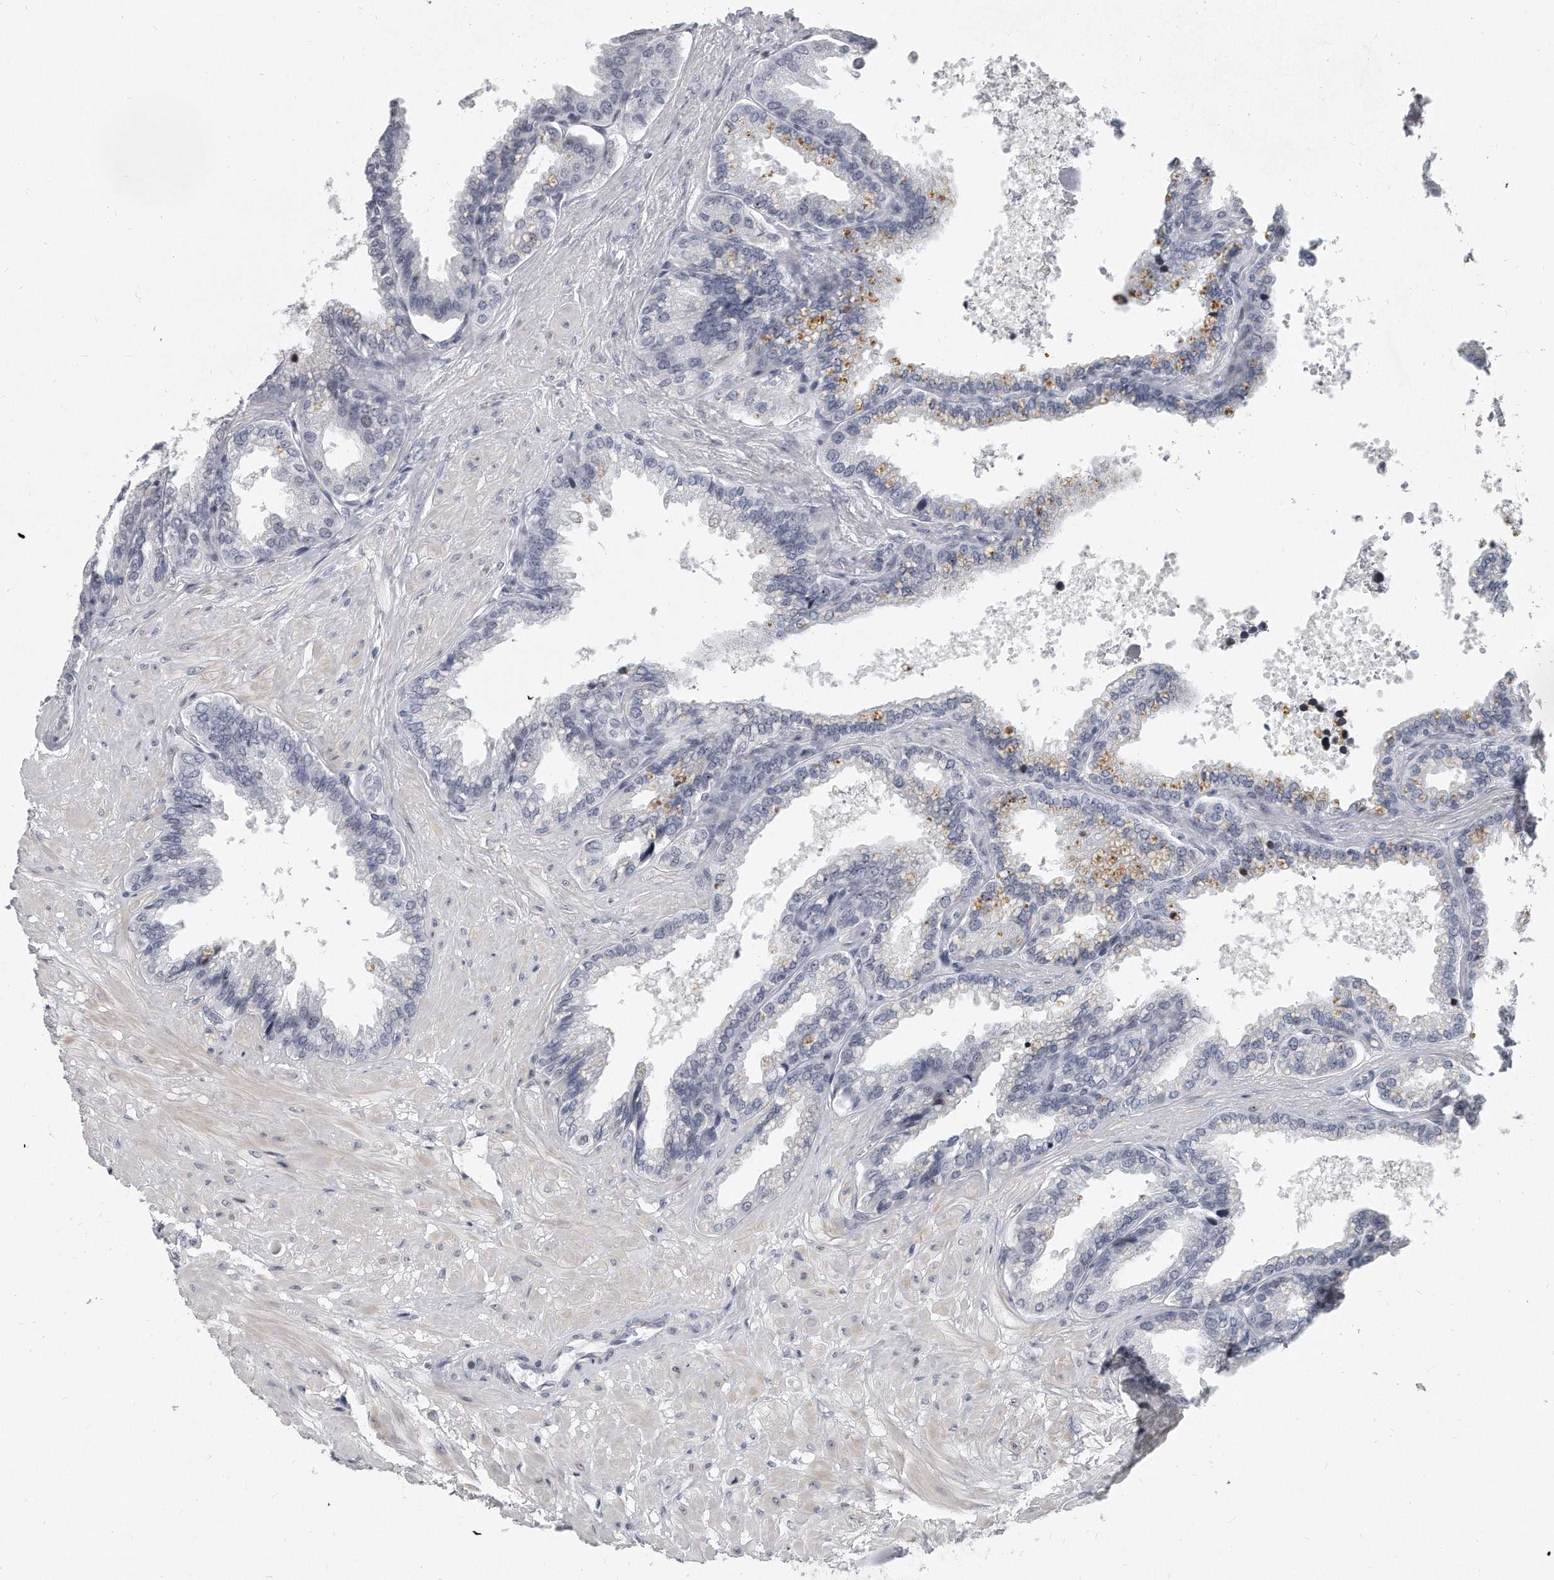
{"staining": {"intensity": "negative", "quantity": "none", "location": "none"}, "tissue": "seminal vesicle", "cell_type": "Glandular cells", "image_type": "normal", "snomed": [{"axis": "morphology", "description": "Normal tissue, NOS"}, {"axis": "topography", "description": "Seminal veicle"}], "caption": "Protein analysis of benign seminal vesicle exhibits no significant staining in glandular cells.", "gene": "TFCP2L1", "patient": {"sex": "male", "age": 46}}